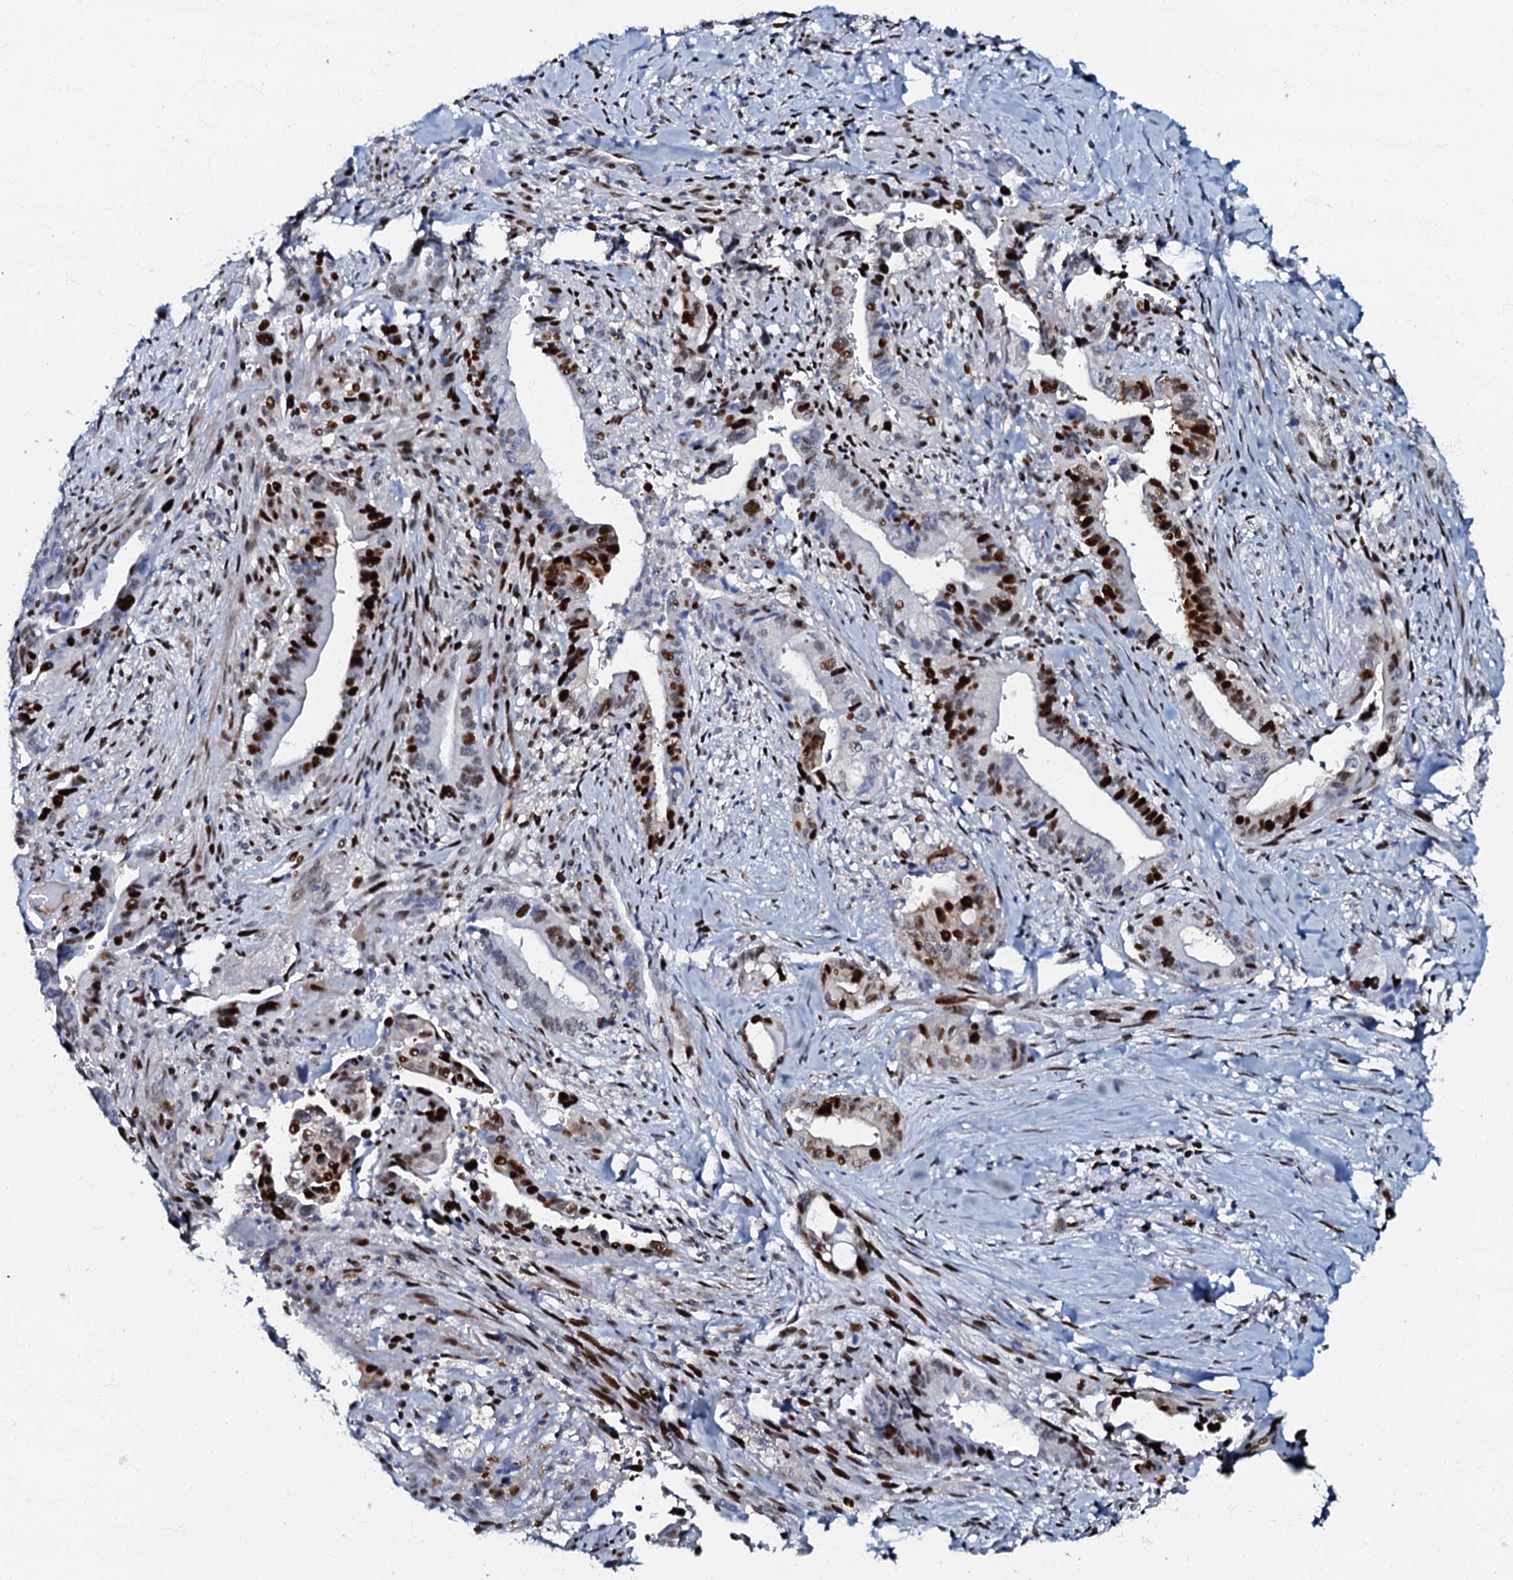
{"staining": {"intensity": "strong", "quantity": "25%-75%", "location": "nuclear"}, "tissue": "pancreatic cancer", "cell_type": "Tumor cells", "image_type": "cancer", "snomed": [{"axis": "morphology", "description": "Adenocarcinoma, NOS"}, {"axis": "topography", "description": "Pancreas"}], "caption": "A brown stain labels strong nuclear staining of a protein in pancreatic cancer tumor cells. (Brightfield microscopy of DAB IHC at high magnification).", "gene": "MFSD5", "patient": {"sex": "male", "age": 70}}